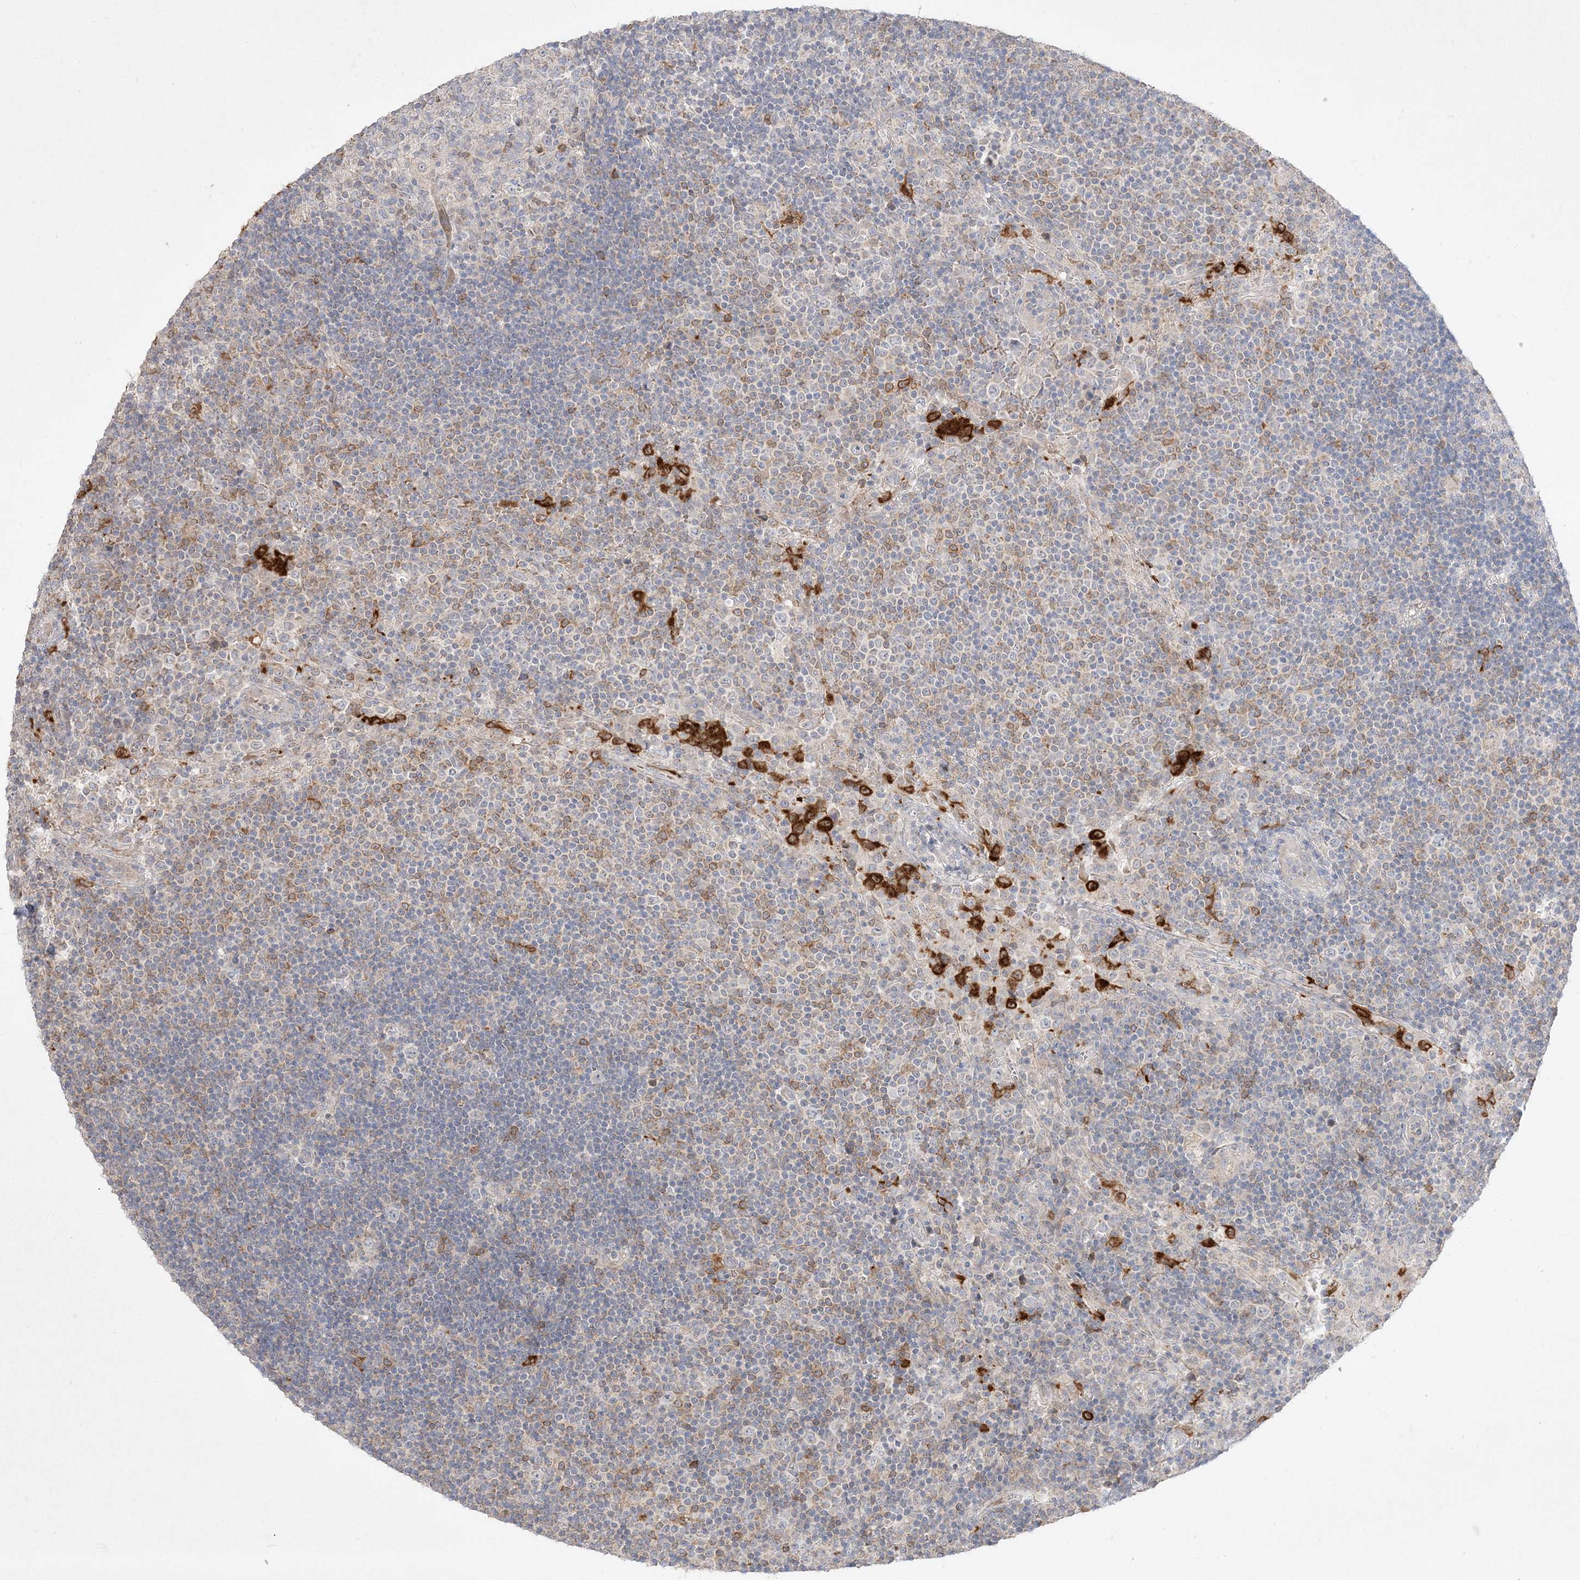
{"staining": {"intensity": "negative", "quantity": "none", "location": "none"}, "tissue": "lymph node", "cell_type": "Germinal center cells", "image_type": "normal", "snomed": [{"axis": "morphology", "description": "Normal tissue, NOS"}, {"axis": "topography", "description": "Lymph node"}], "caption": "This image is of benign lymph node stained with immunohistochemistry to label a protein in brown with the nuclei are counter-stained blue. There is no positivity in germinal center cells. Brightfield microscopy of immunohistochemistry stained with DAB (brown) and hematoxylin (blue), captured at high magnification.", "gene": "CLNK", "patient": {"sex": "female", "age": 53}}